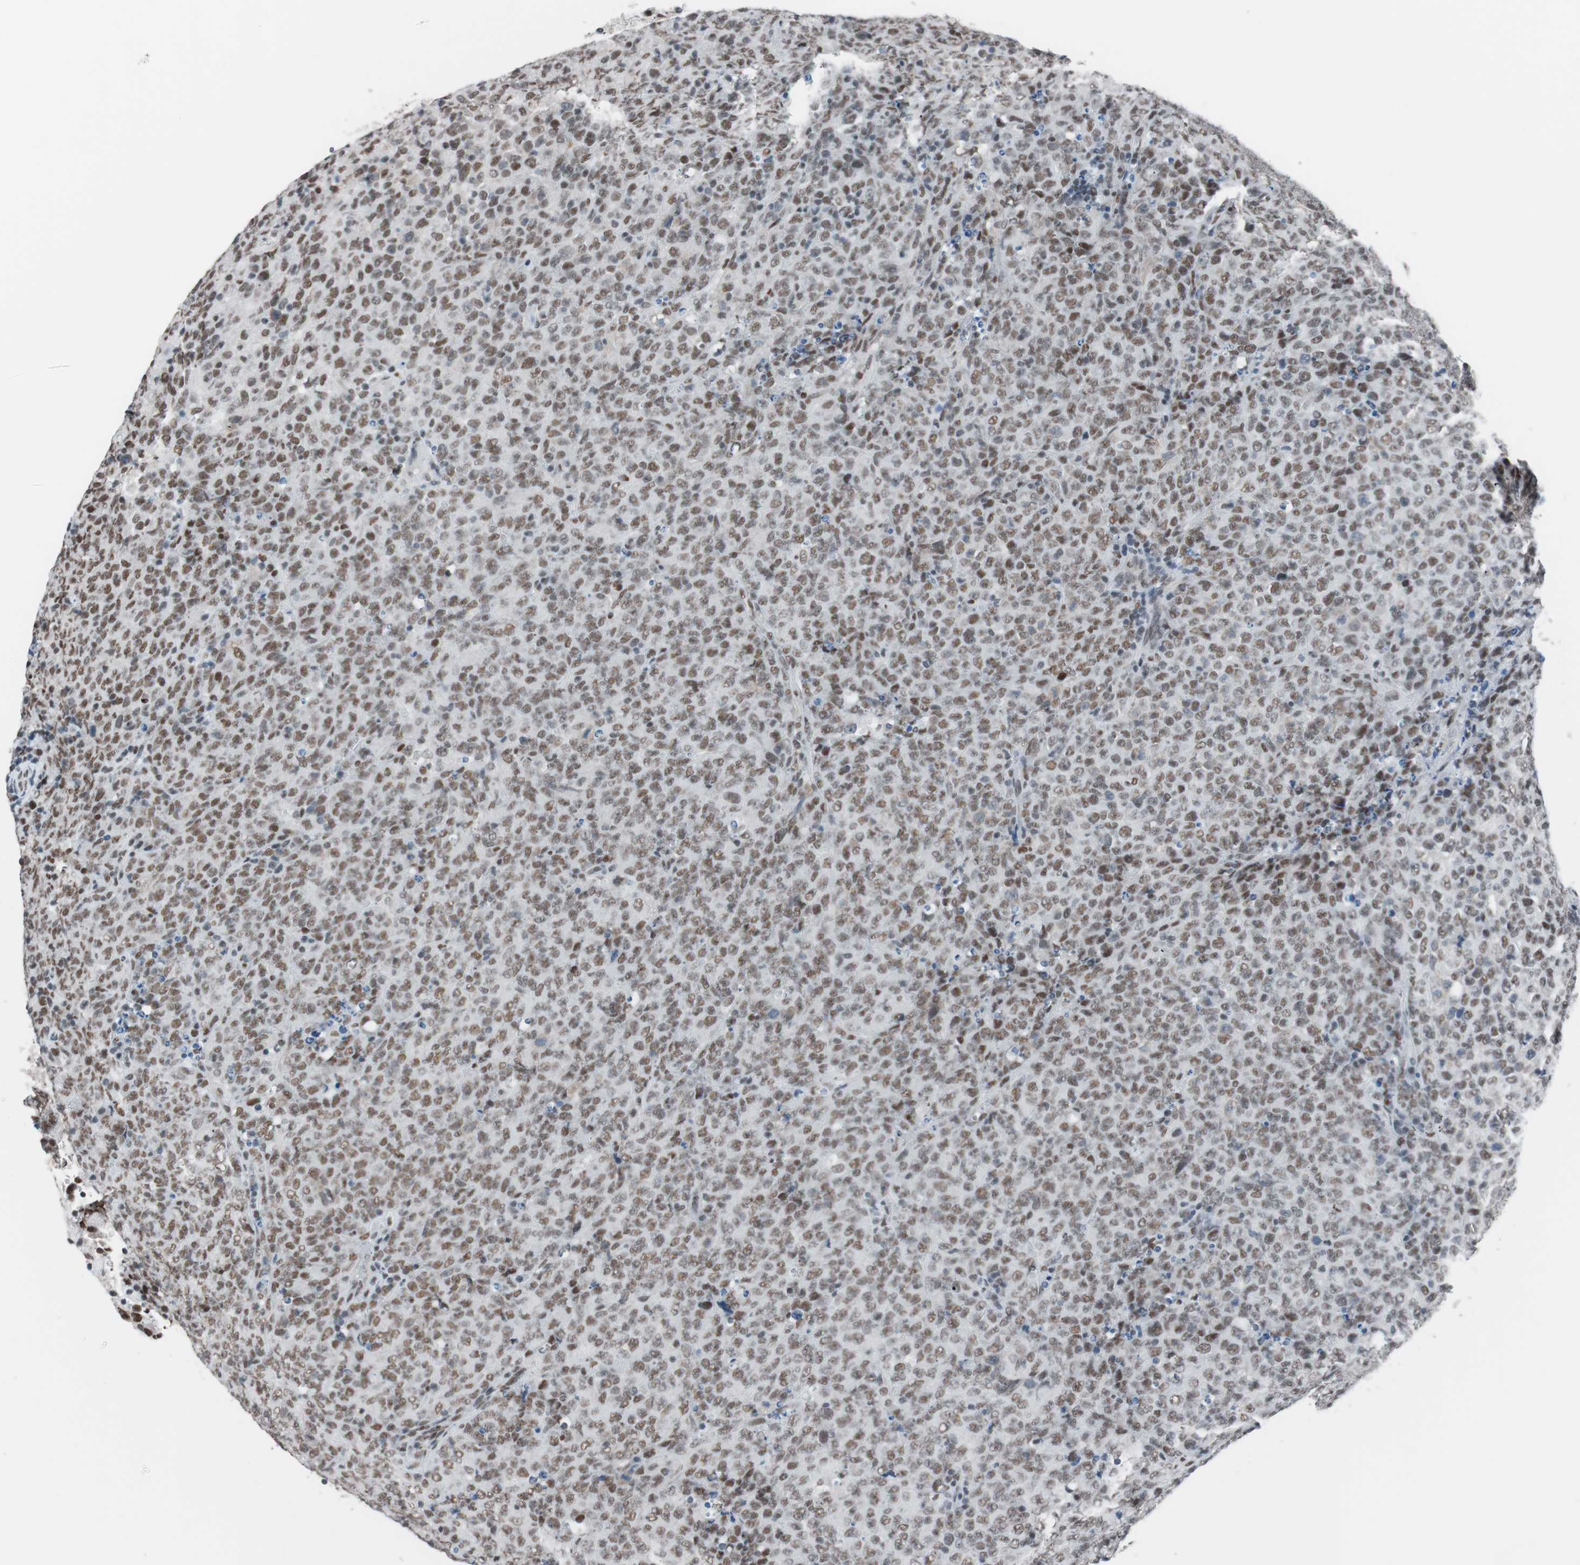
{"staining": {"intensity": "moderate", "quantity": ">75%", "location": "nuclear"}, "tissue": "lymphoma", "cell_type": "Tumor cells", "image_type": "cancer", "snomed": [{"axis": "morphology", "description": "Malignant lymphoma, non-Hodgkin's type, High grade"}, {"axis": "topography", "description": "Tonsil"}], "caption": "About >75% of tumor cells in malignant lymphoma, non-Hodgkin's type (high-grade) display moderate nuclear protein positivity as visualized by brown immunohistochemical staining.", "gene": "ARID1A", "patient": {"sex": "female", "age": 36}}